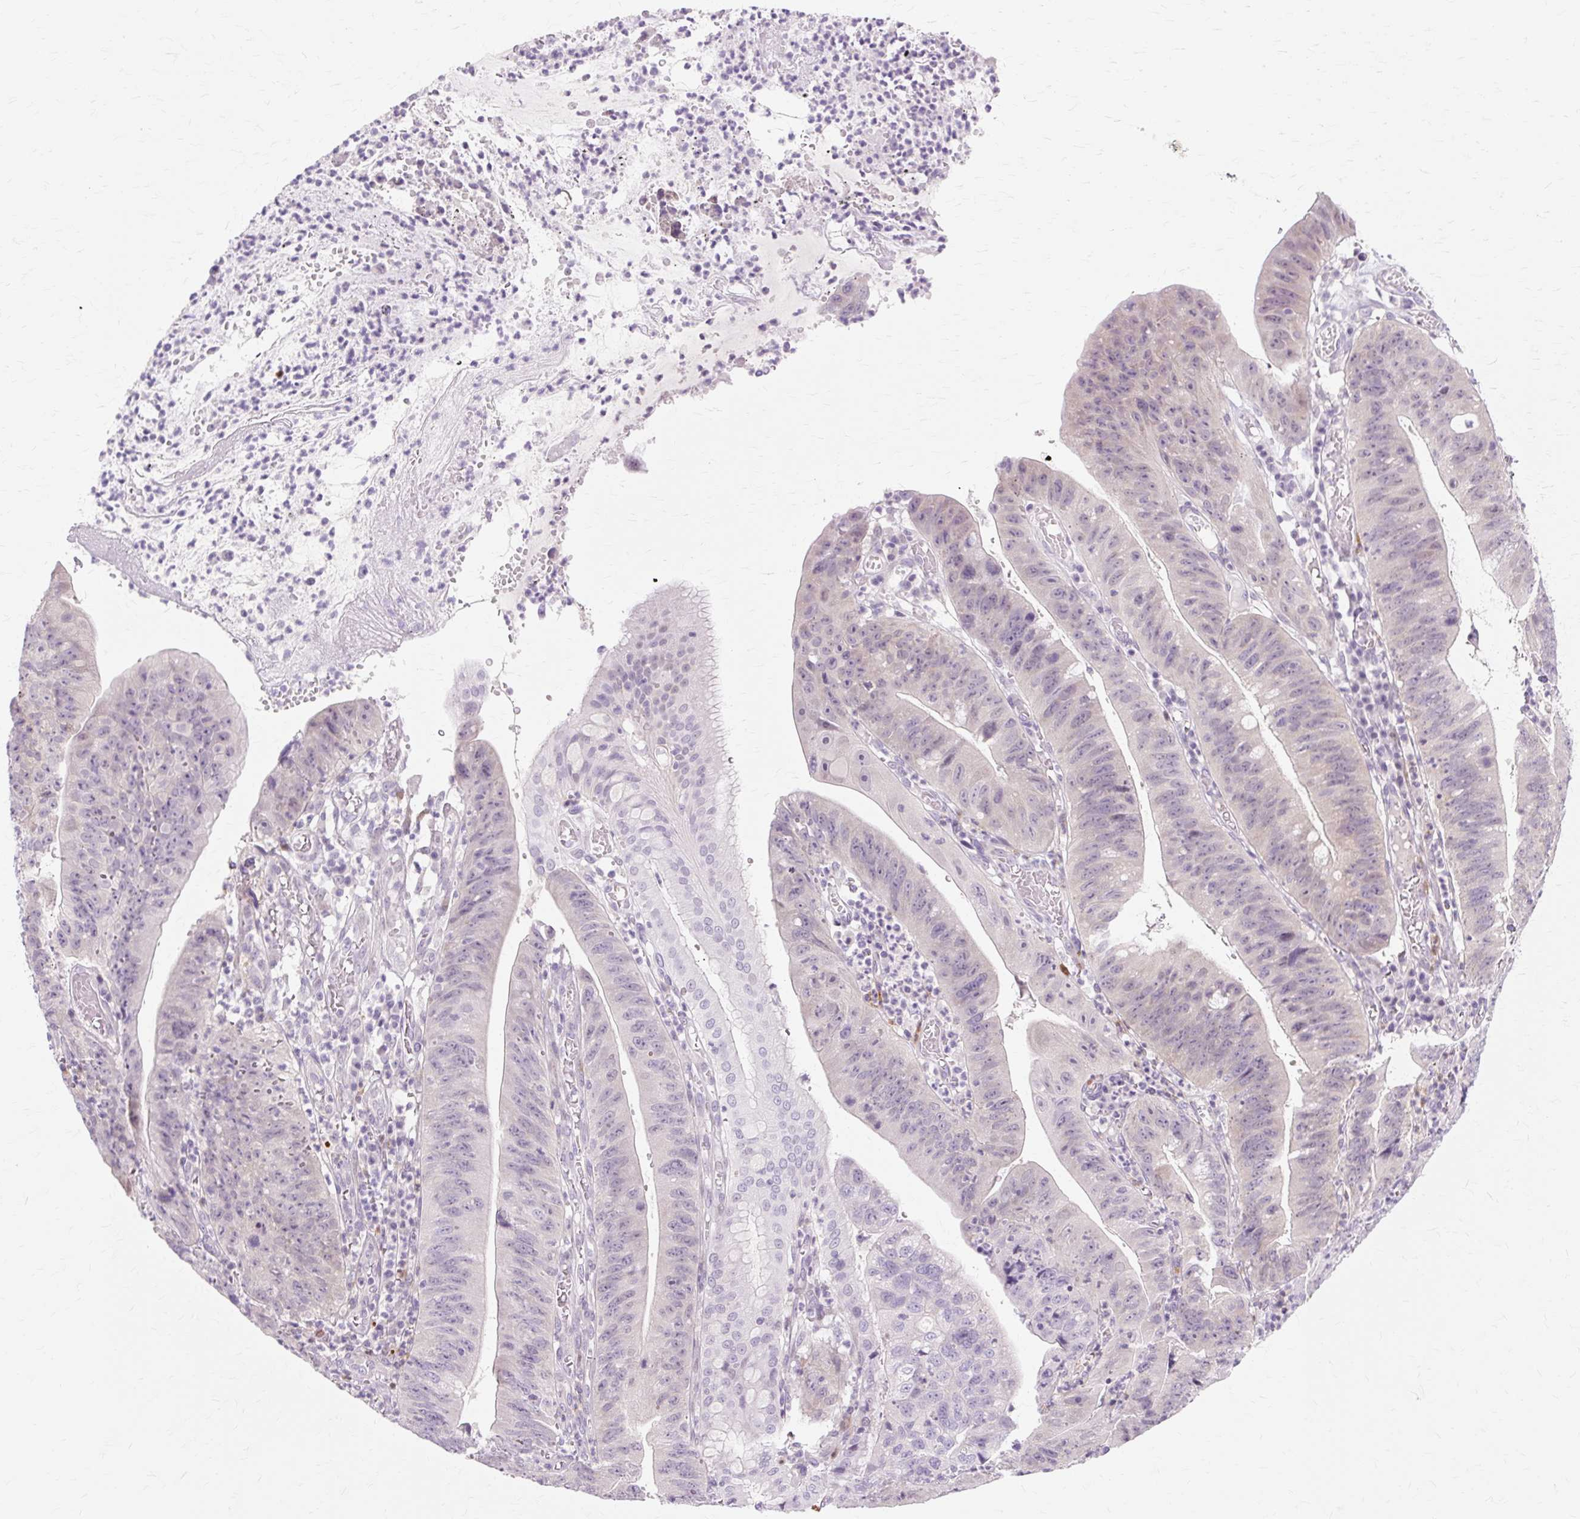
{"staining": {"intensity": "negative", "quantity": "none", "location": "none"}, "tissue": "stomach cancer", "cell_type": "Tumor cells", "image_type": "cancer", "snomed": [{"axis": "morphology", "description": "Adenocarcinoma, NOS"}, {"axis": "topography", "description": "Stomach"}], "caption": "A high-resolution image shows IHC staining of stomach adenocarcinoma, which demonstrates no significant positivity in tumor cells.", "gene": "ZNF35", "patient": {"sex": "male", "age": 59}}